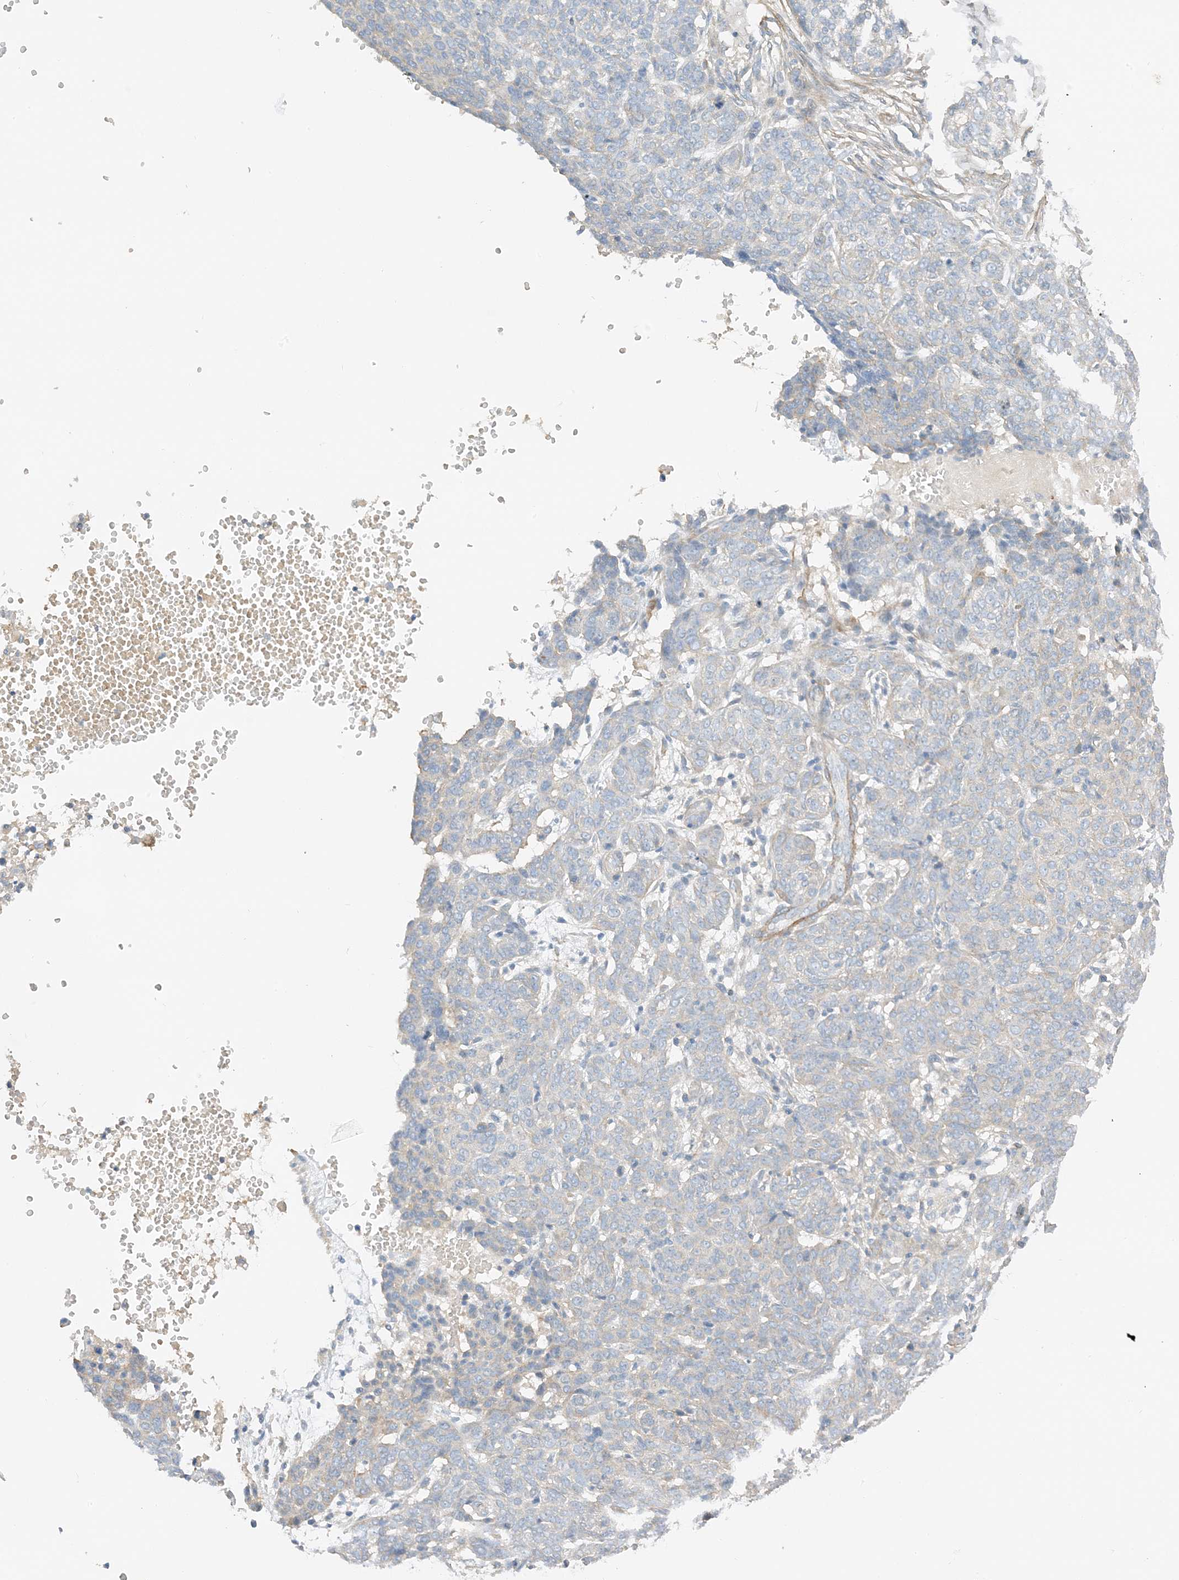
{"staining": {"intensity": "negative", "quantity": "none", "location": "none"}, "tissue": "skin cancer", "cell_type": "Tumor cells", "image_type": "cancer", "snomed": [{"axis": "morphology", "description": "Basal cell carcinoma"}, {"axis": "topography", "description": "Skin"}], "caption": "Skin cancer was stained to show a protein in brown. There is no significant expression in tumor cells. (DAB IHC, high magnification).", "gene": "KIFBP", "patient": {"sex": "male", "age": 85}}